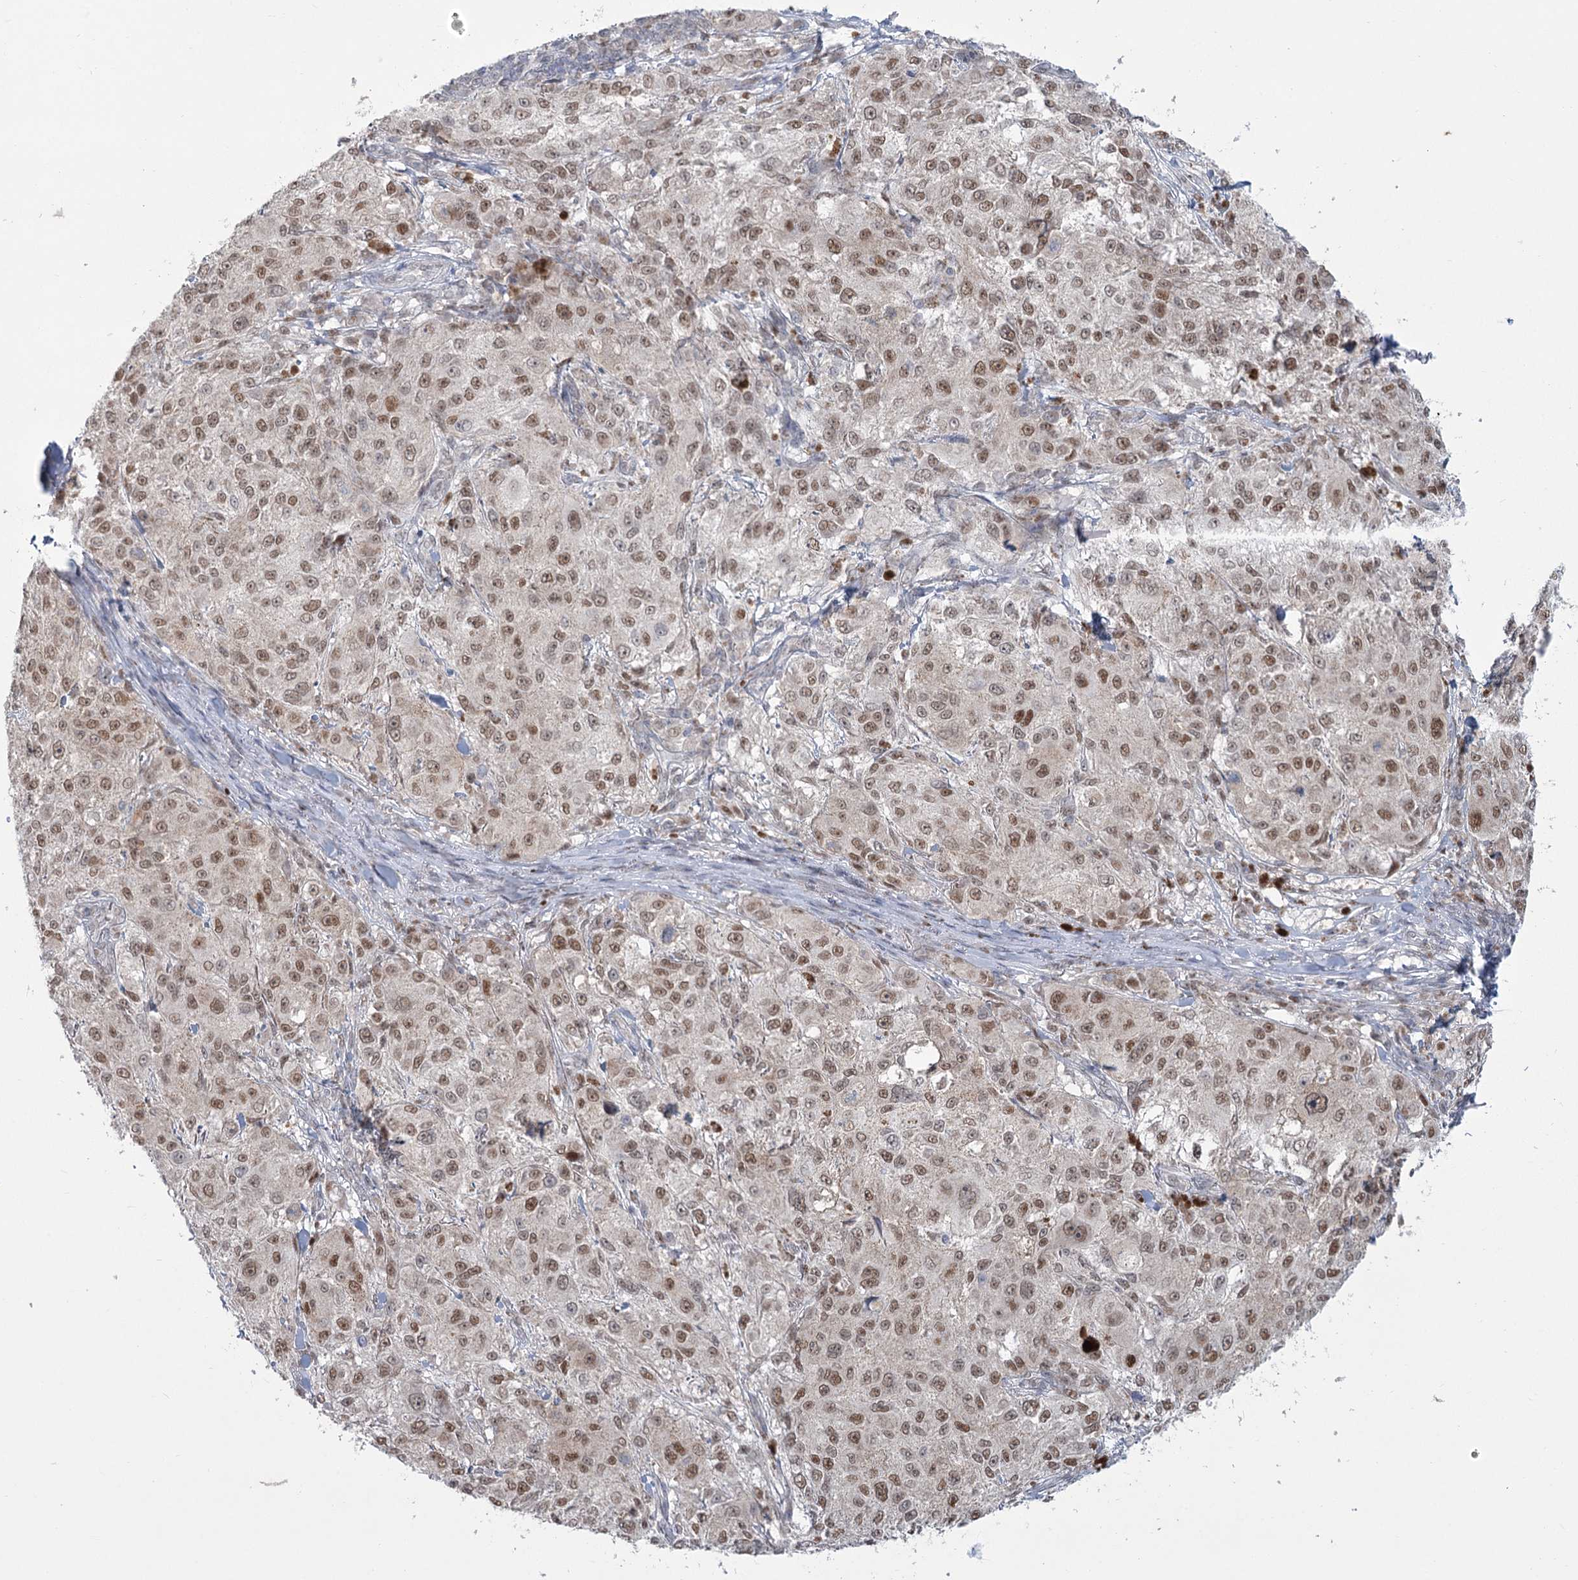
{"staining": {"intensity": "moderate", "quantity": ">75%", "location": "nuclear"}, "tissue": "melanoma", "cell_type": "Tumor cells", "image_type": "cancer", "snomed": [{"axis": "morphology", "description": "Necrosis, NOS"}, {"axis": "morphology", "description": "Malignant melanoma, NOS"}, {"axis": "topography", "description": "Skin"}], "caption": "Protein expression by IHC demonstrates moderate nuclear staining in about >75% of tumor cells in malignant melanoma. Immunohistochemistry stains the protein in brown and the nuclei are stained blue.", "gene": "MTG1", "patient": {"sex": "female", "age": 87}}